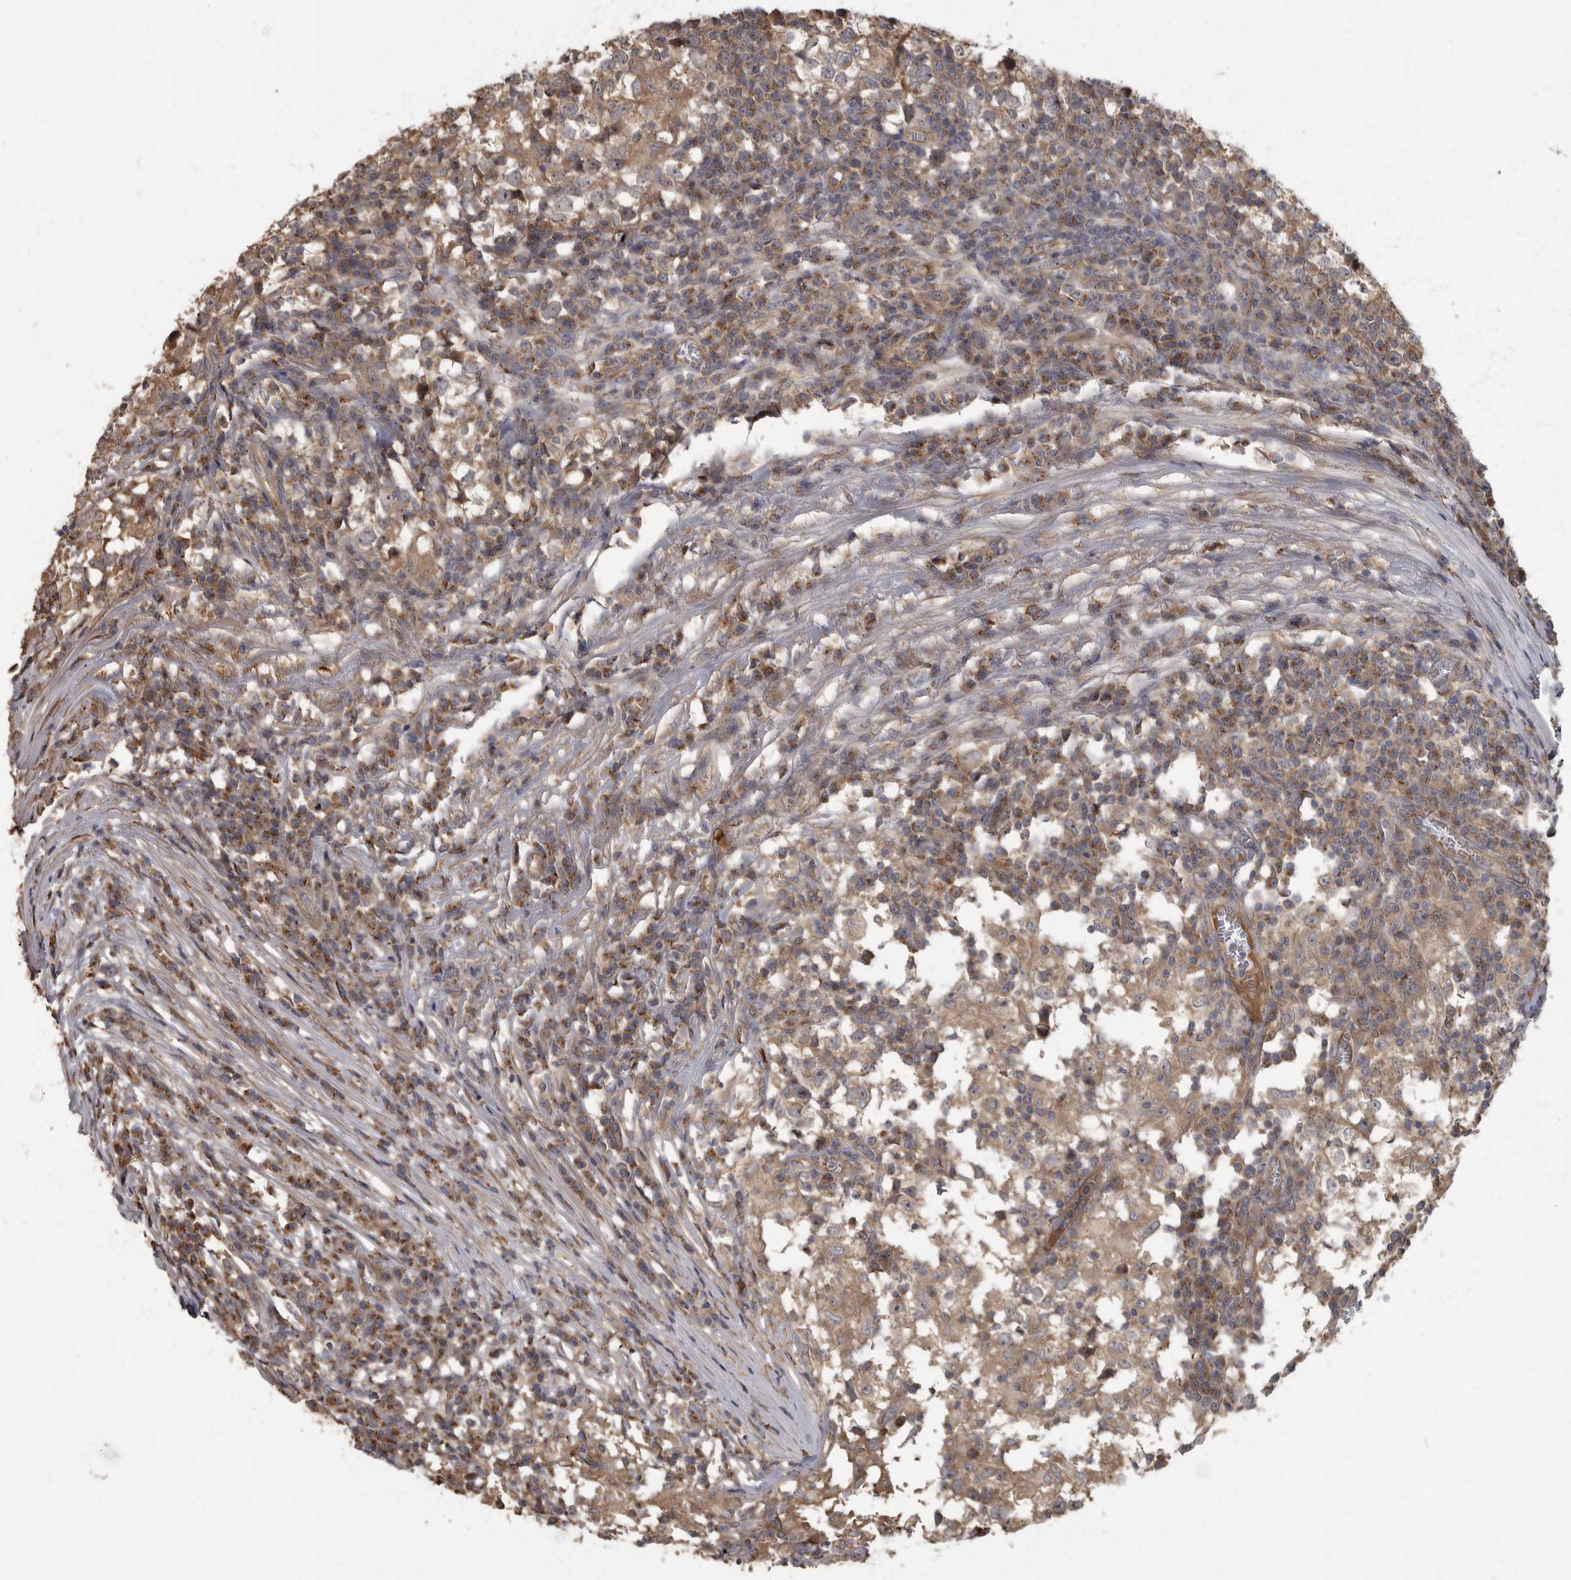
{"staining": {"intensity": "moderate", "quantity": ">75%", "location": "cytoplasmic/membranous"}, "tissue": "testis cancer", "cell_type": "Tumor cells", "image_type": "cancer", "snomed": [{"axis": "morphology", "description": "Seminoma, NOS"}, {"axis": "topography", "description": "Testis"}], "caption": "Testis cancer (seminoma) stained with DAB (3,3'-diaminobenzidine) immunohistochemistry shows medium levels of moderate cytoplasmic/membranous expression in approximately >75% of tumor cells. (DAB = brown stain, brightfield microscopy at high magnification).", "gene": "DAAM1", "patient": {"sex": "male", "age": 65}}